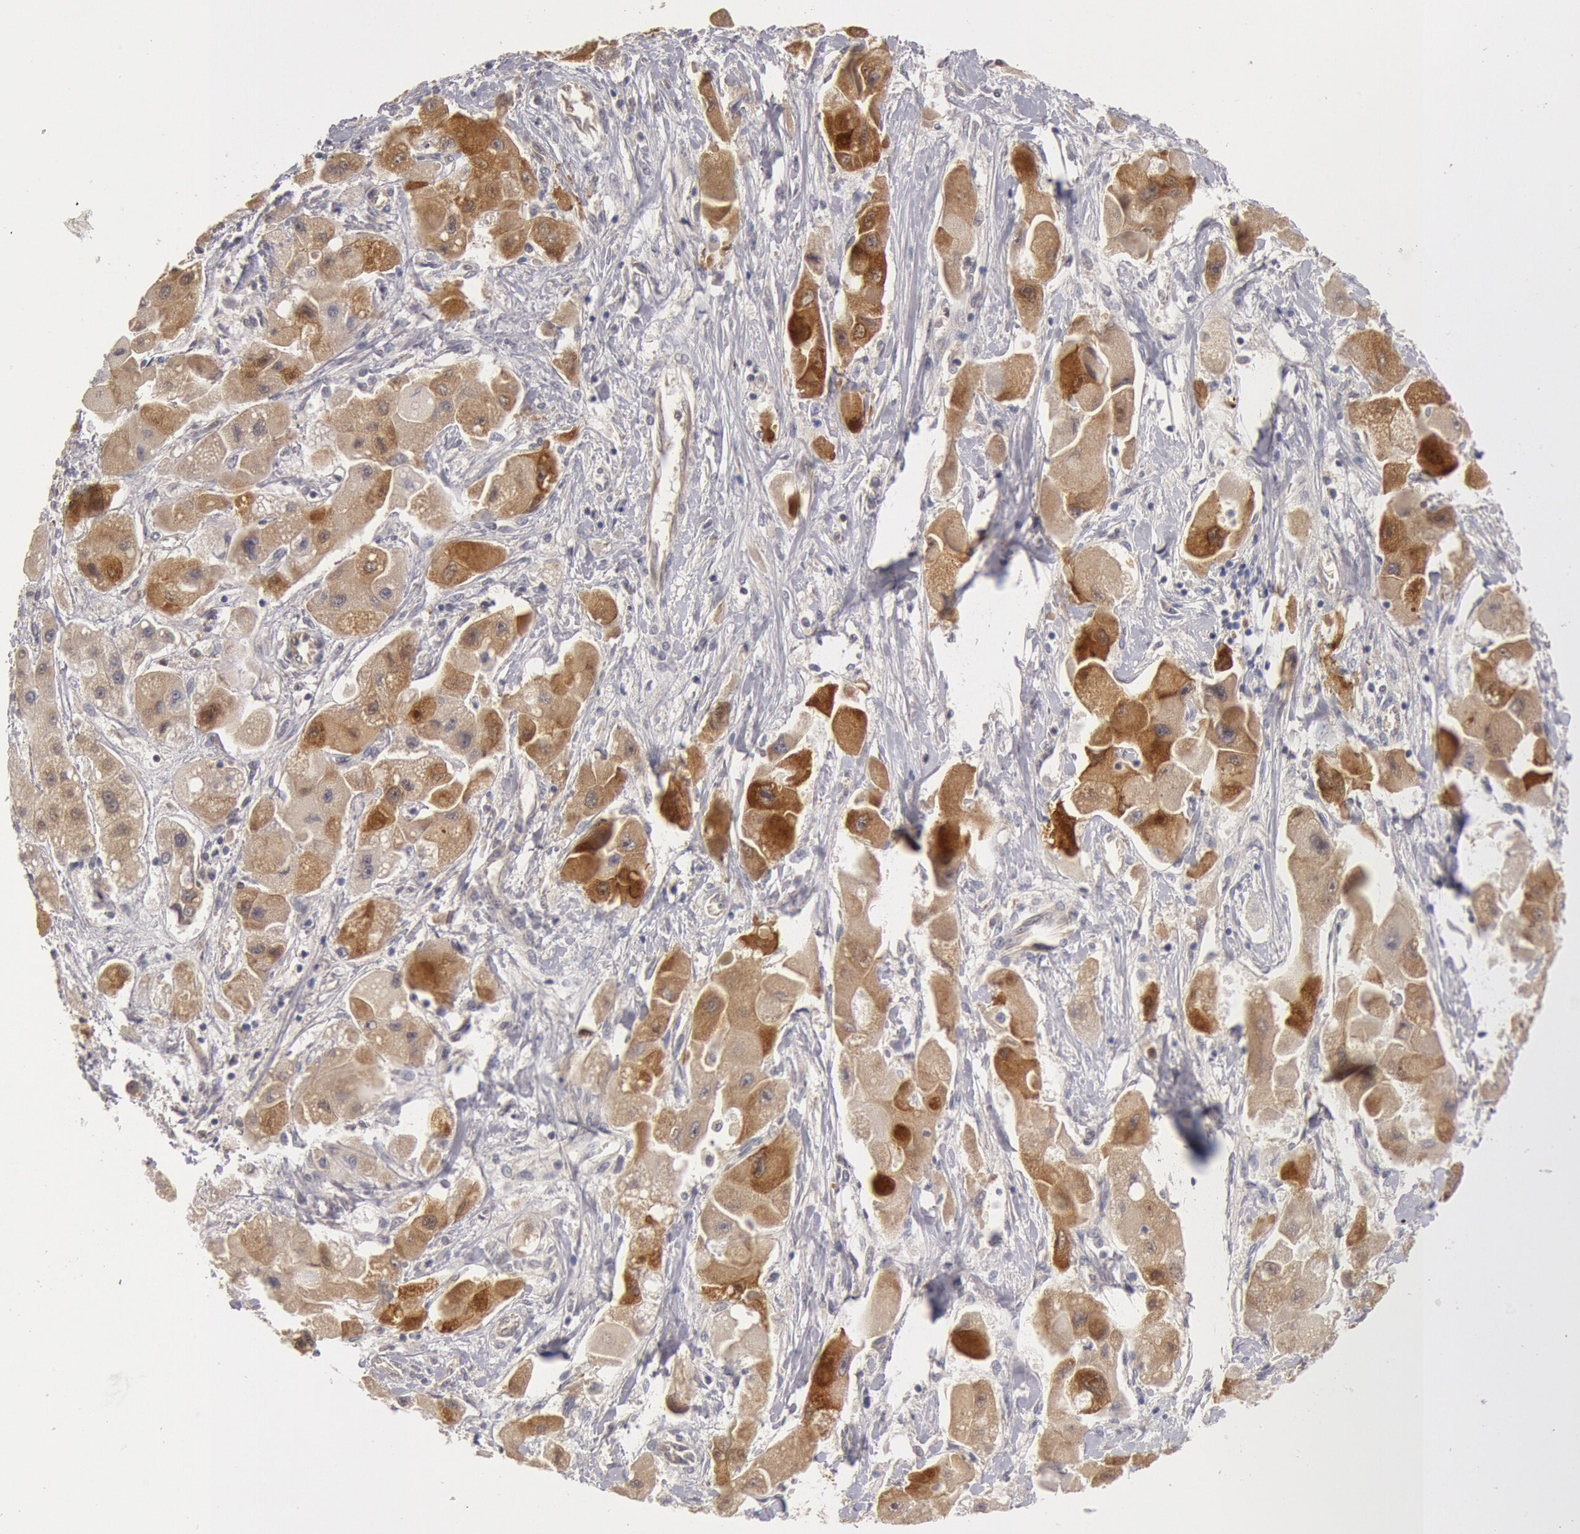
{"staining": {"intensity": "moderate", "quantity": ">75%", "location": "cytoplasmic/membranous"}, "tissue": "liver cancer", "cell_type": "Tumor cells", "image_type": "cancer", "snomed": [{"axis": "morphology", "description": "Carcinoma, Hepatocellular, NOS"}, {"axis": "topography", "description": "Liver"}], "caption": "IHC of hepatocellular carcinoma (liver) displays medium levels of moderate cytoplasmic/membranous positivity in about >75% of tumor cells.", "gene": "DNAJA1", "patient": {"sex": "male", "age": 24}}